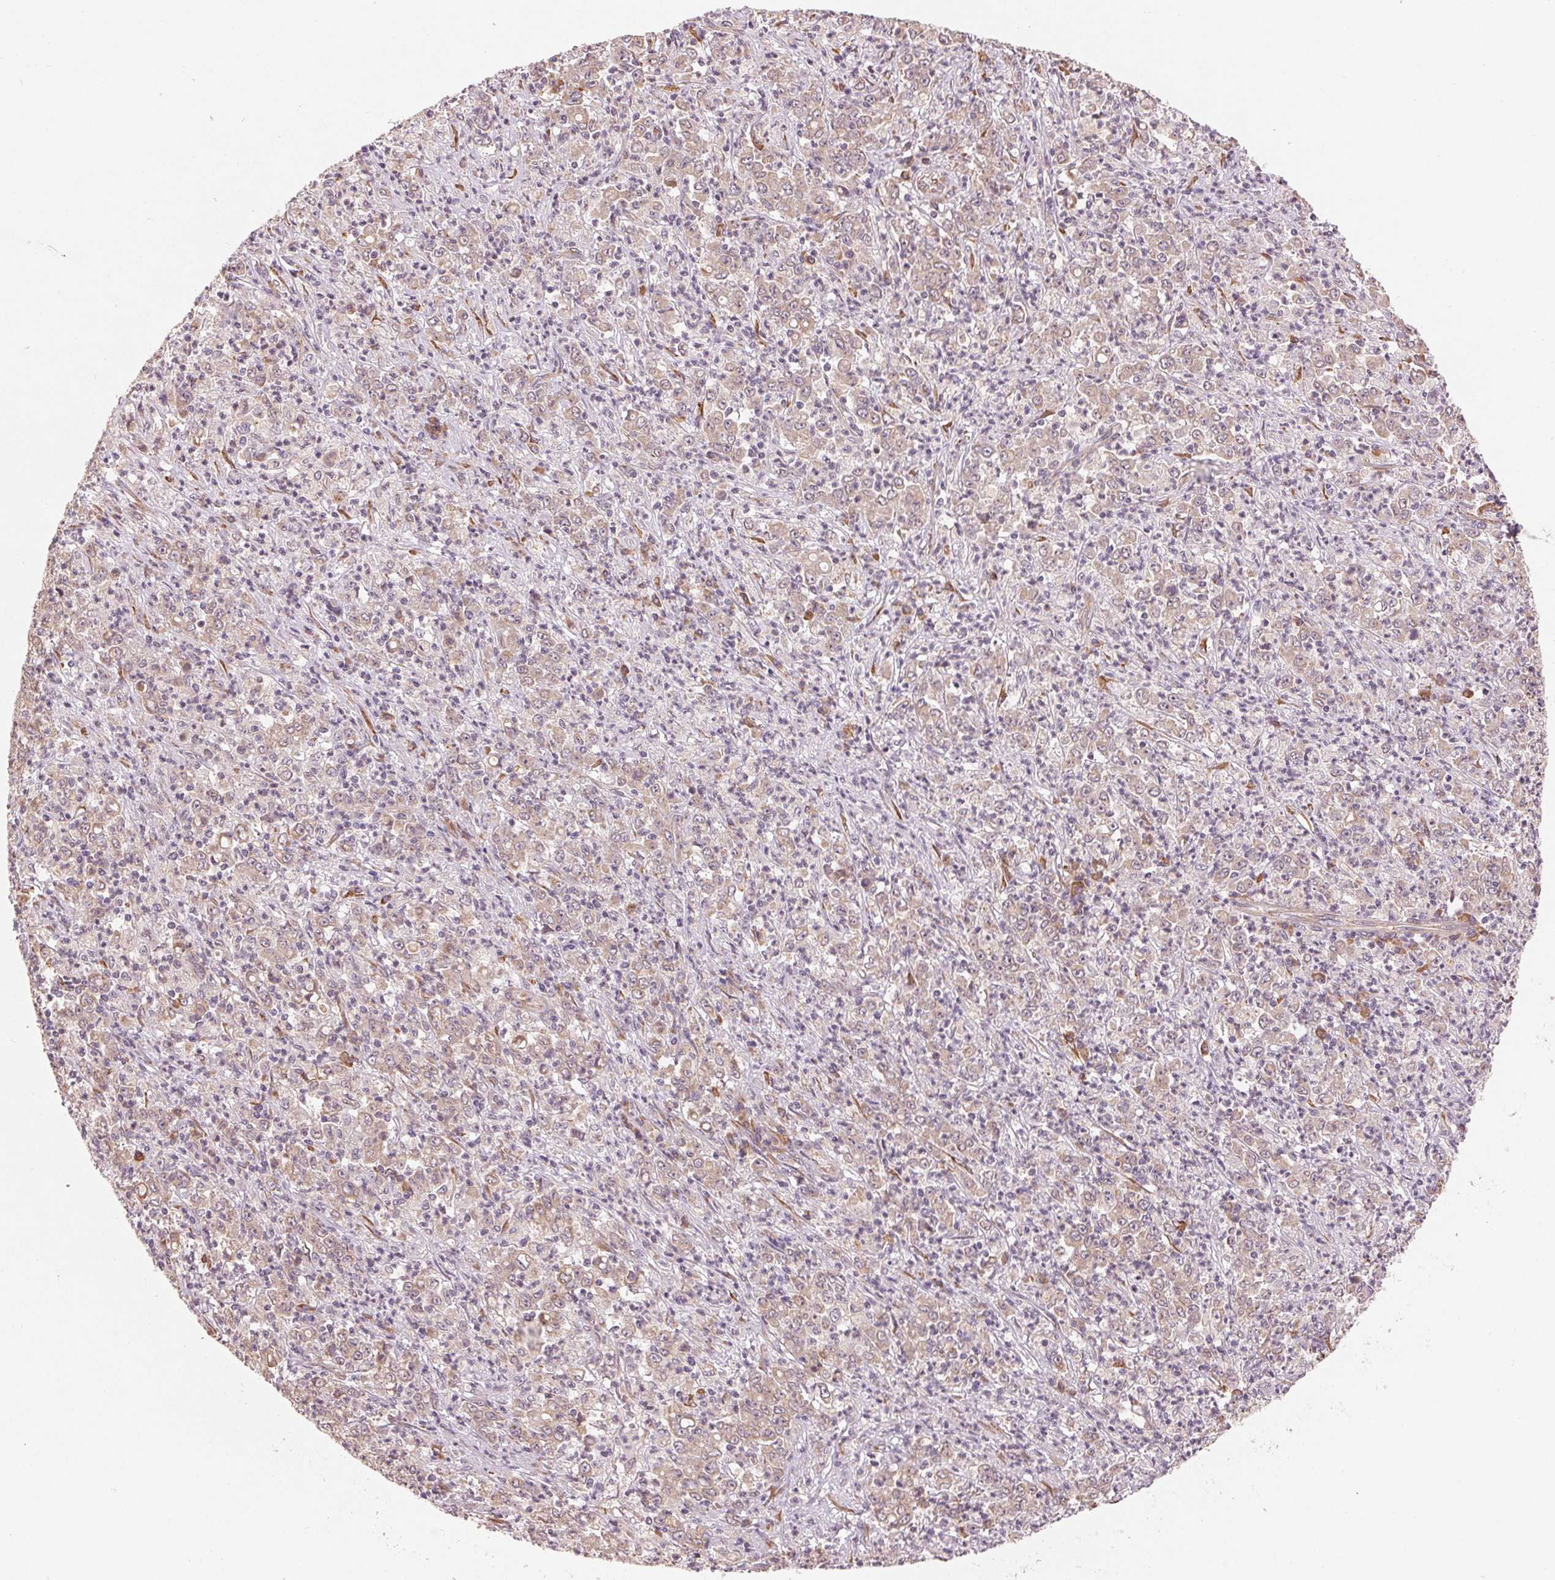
{"staining": {"intensity": "weak", "quantity": "<25%", "location": "cytoplasmic/membranous"}, "tissue": "stomach cancer", "cell_type": "Tumor cells", "image_type": "cancer", "snomed": [{"axis": "morphology", "description": "Adenocarcinoma, NOS"}, {"axis": "topography", "description": "Stomach, lower"}], "caption": "An IHC image of adenocarcinoma (stomach) is shown. There is no staining in tumor cells of adenocarcinoma (stomach).", "gene": "SLC20A1", "patient": {"sex": "female", "age": 71}}